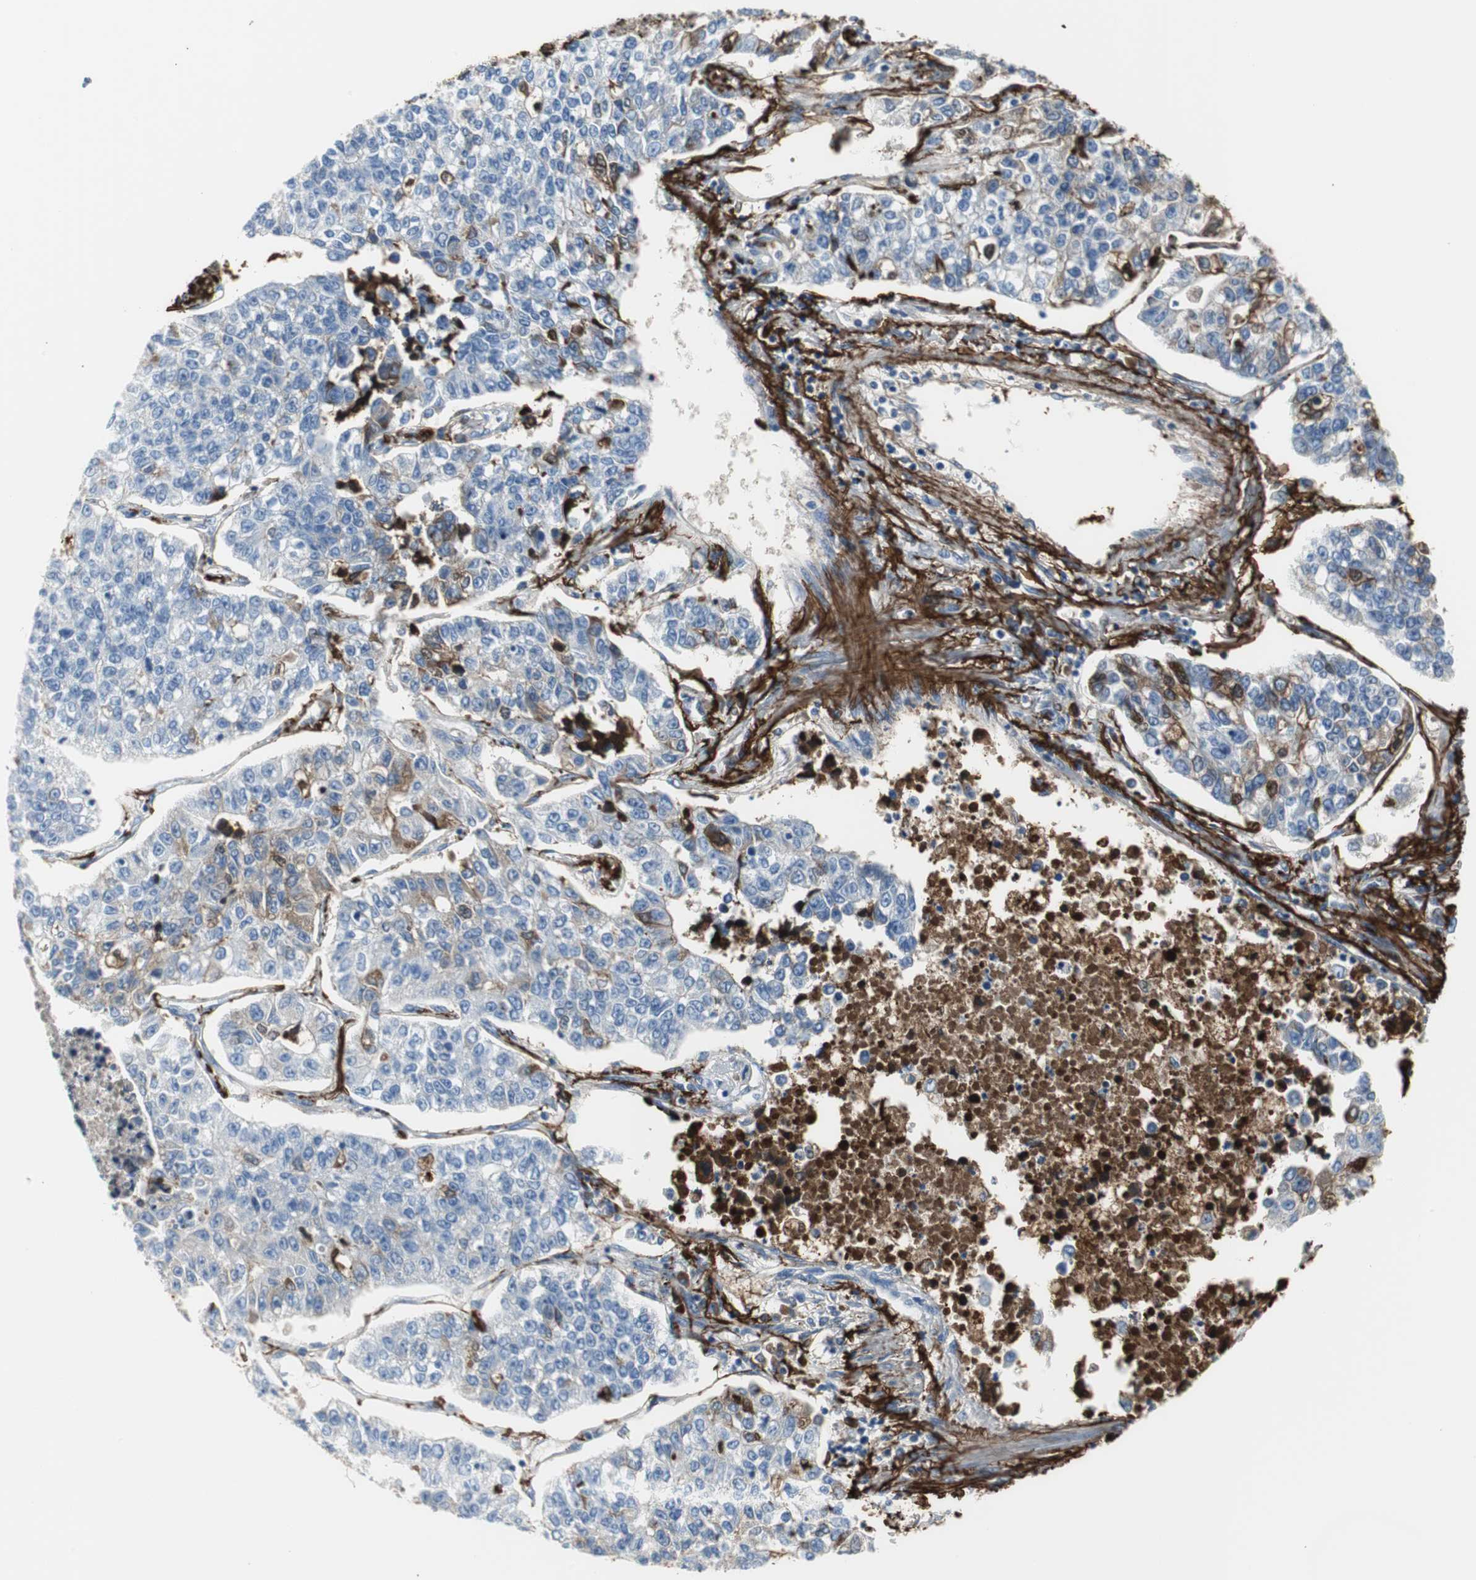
{"staining": {"intensity": "moderate", "quantity": "<25%", "location": "cytoplasmic/membranous"}, "tissue": "lung cancer", "cell_type": "Tumor cells", "image_type": "cancer", "snomed": [{"axis": "morphology", "description": "Adenocarcinoma, NOS"}, {"axis": "topography", "description": "Lung"}], "caption": "Adenocarcinoma (lung) stained with immunohistochemistry demonstrates moderate cytoplasmic/membranous staining in approximately <25% of tumor cells. (DAB IHC, brown staining for protein, blue staining for nuclei).", "gene": "APCS", "patient": {"sex": "male", "age": 49}}